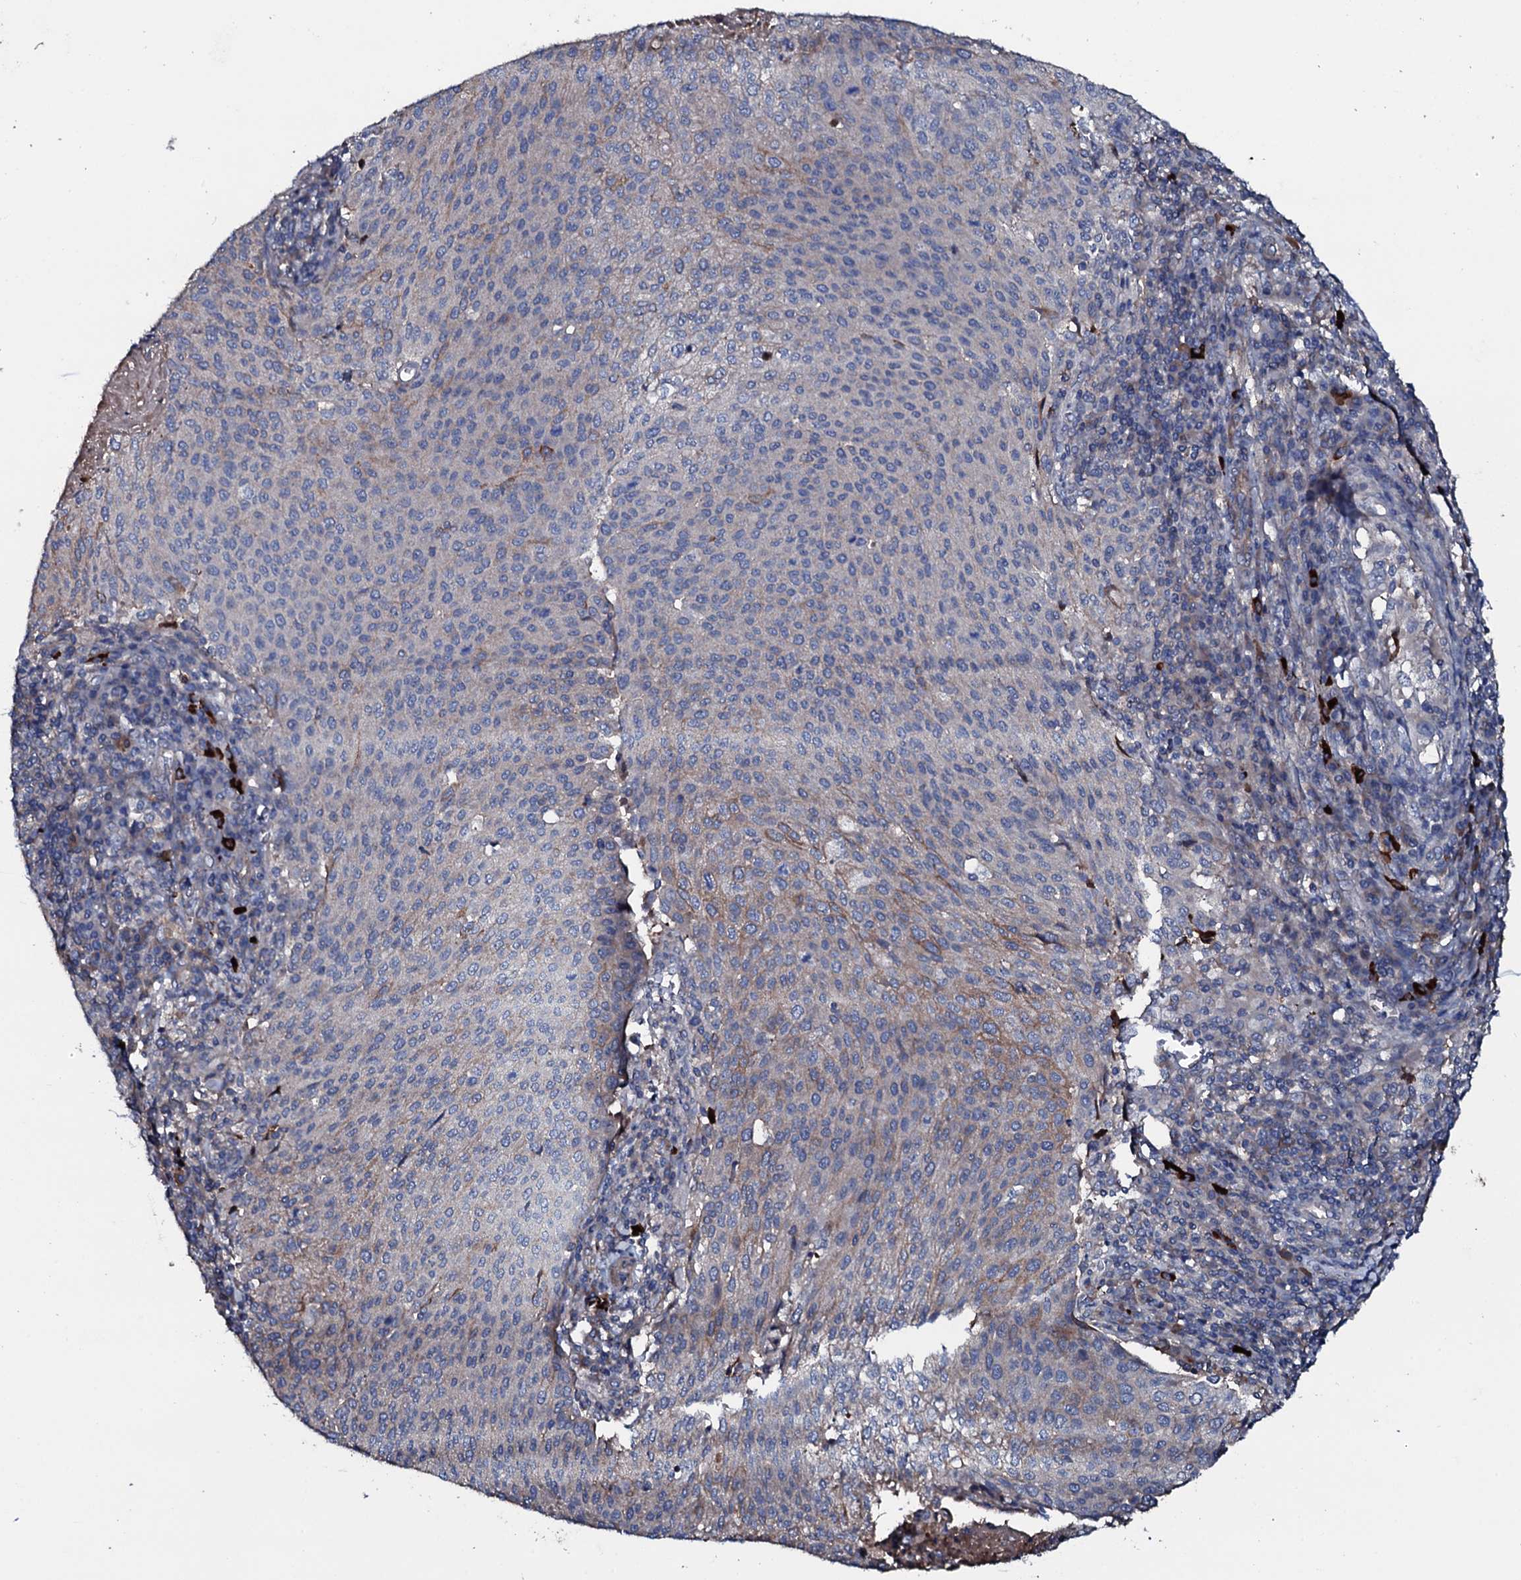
{"staining": {"intensity": "negative", "quantity": "none", "location": "none"}, "tissue": "cervical cancer", "cell_type": "Tumor cells", "image_type": "cancer", "snomed": [{"axis": "morphology", "description": "Squamous cell carcinoma, NOS"}, {"axis": "topography", "description": "Cervix"}], "caption": "Tumor cells are negative for protein expression in human cervical cancer (squamous cell carcinoma).", "gene": "NEK1", "patient": {"sex": "female", "age": 46}}